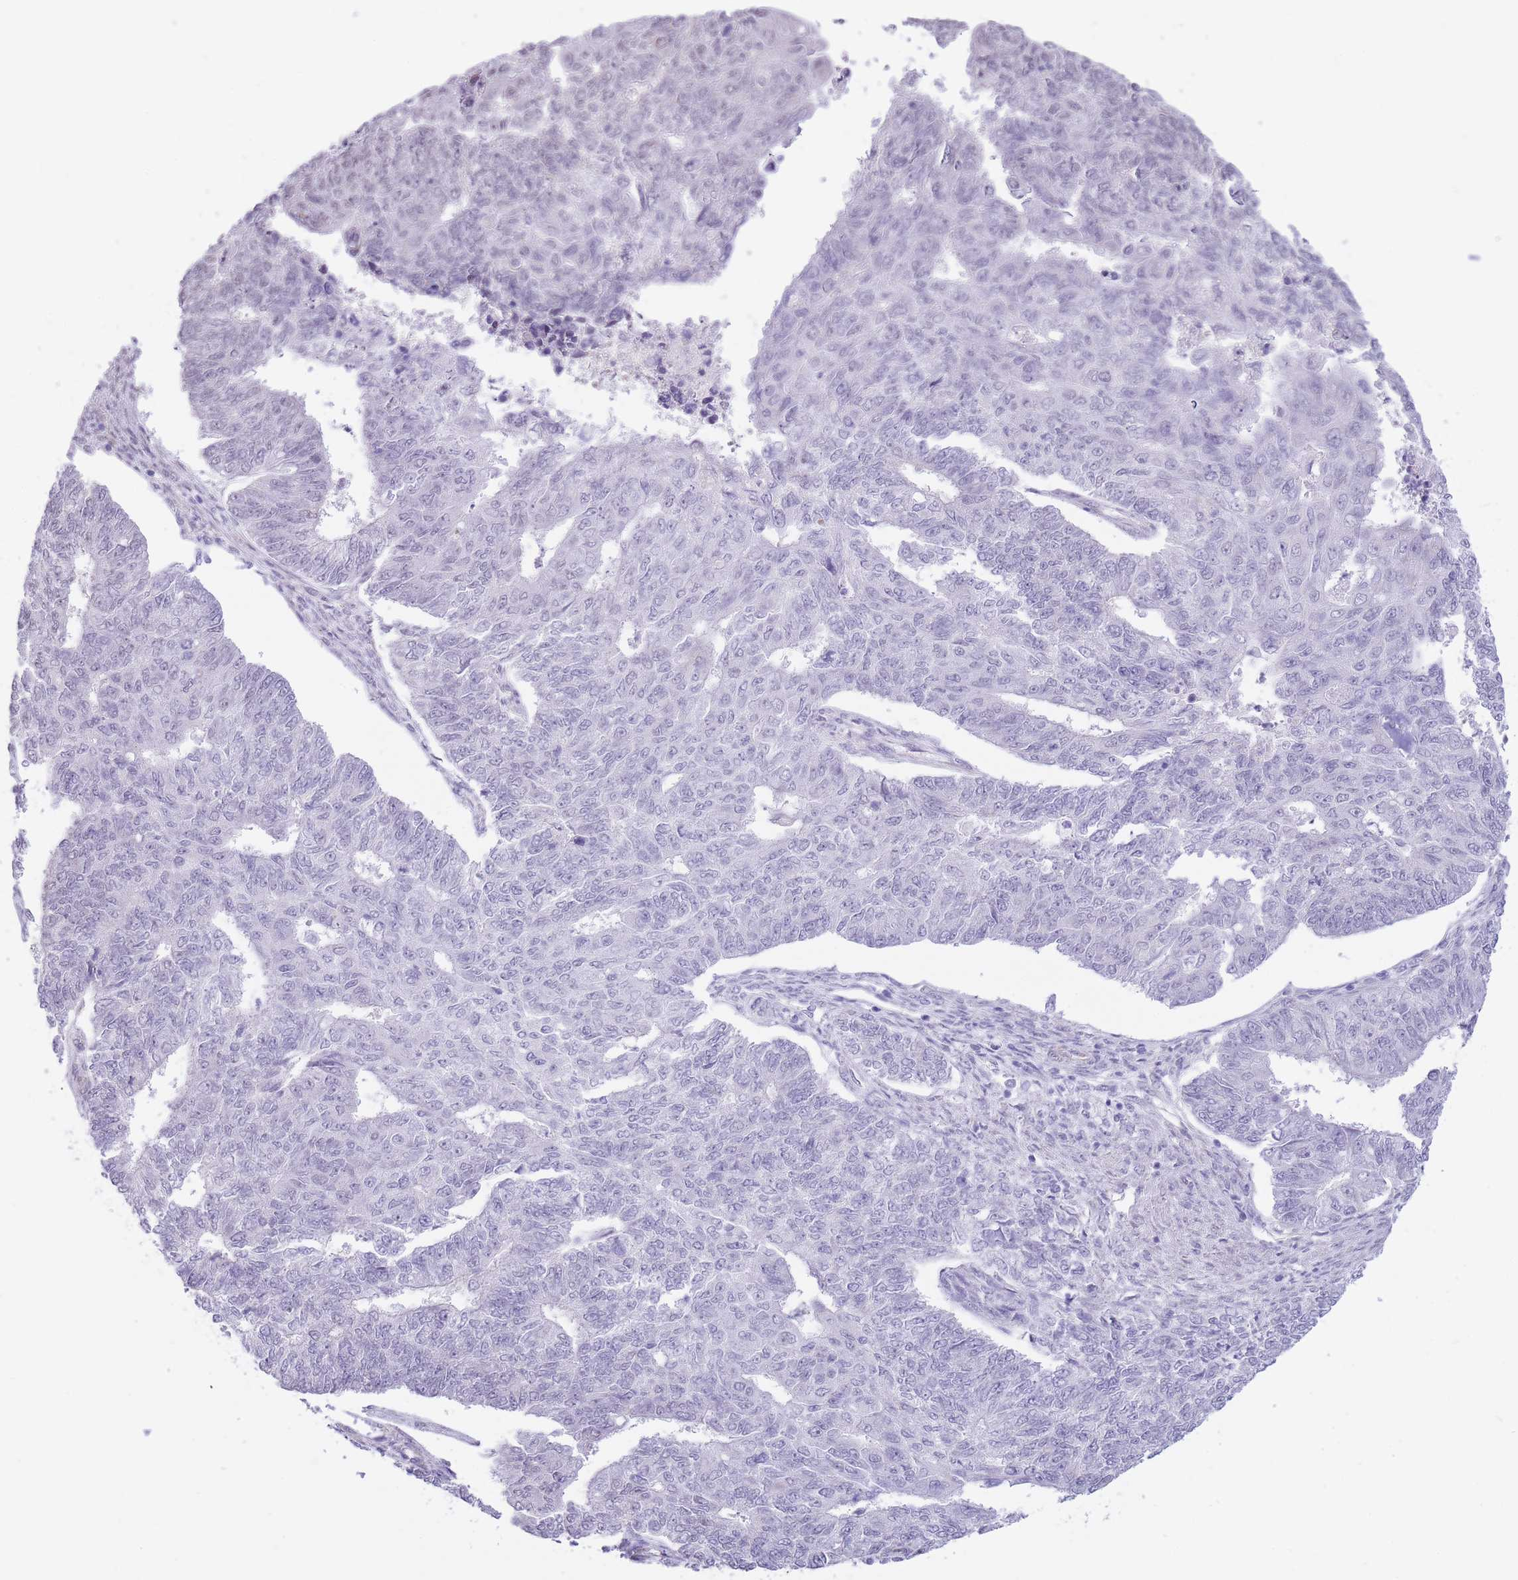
{"staining": {"intensity": "negative", "quantity": "none", "location": "none"}, "tissue": "endometrial cancer", "cell_type": "Tumor cells", "image_type": "cancer", "snomed": [{"axis": "morphology", "description": "Adenocarcinoma, NOS"}, {"axis": "topography", "description": "Endometrium"}], "caption": "Immunohistochemistry (IHC) of endometrial adenocarcinoma displays no positivity in tumor cells. (DAB (3,3'-diaminobenzidine) IHC visualized using brightfield microscopy, high magnification).", "gene": "PSG8", "patient": {"sex": "female", "age": 32}}